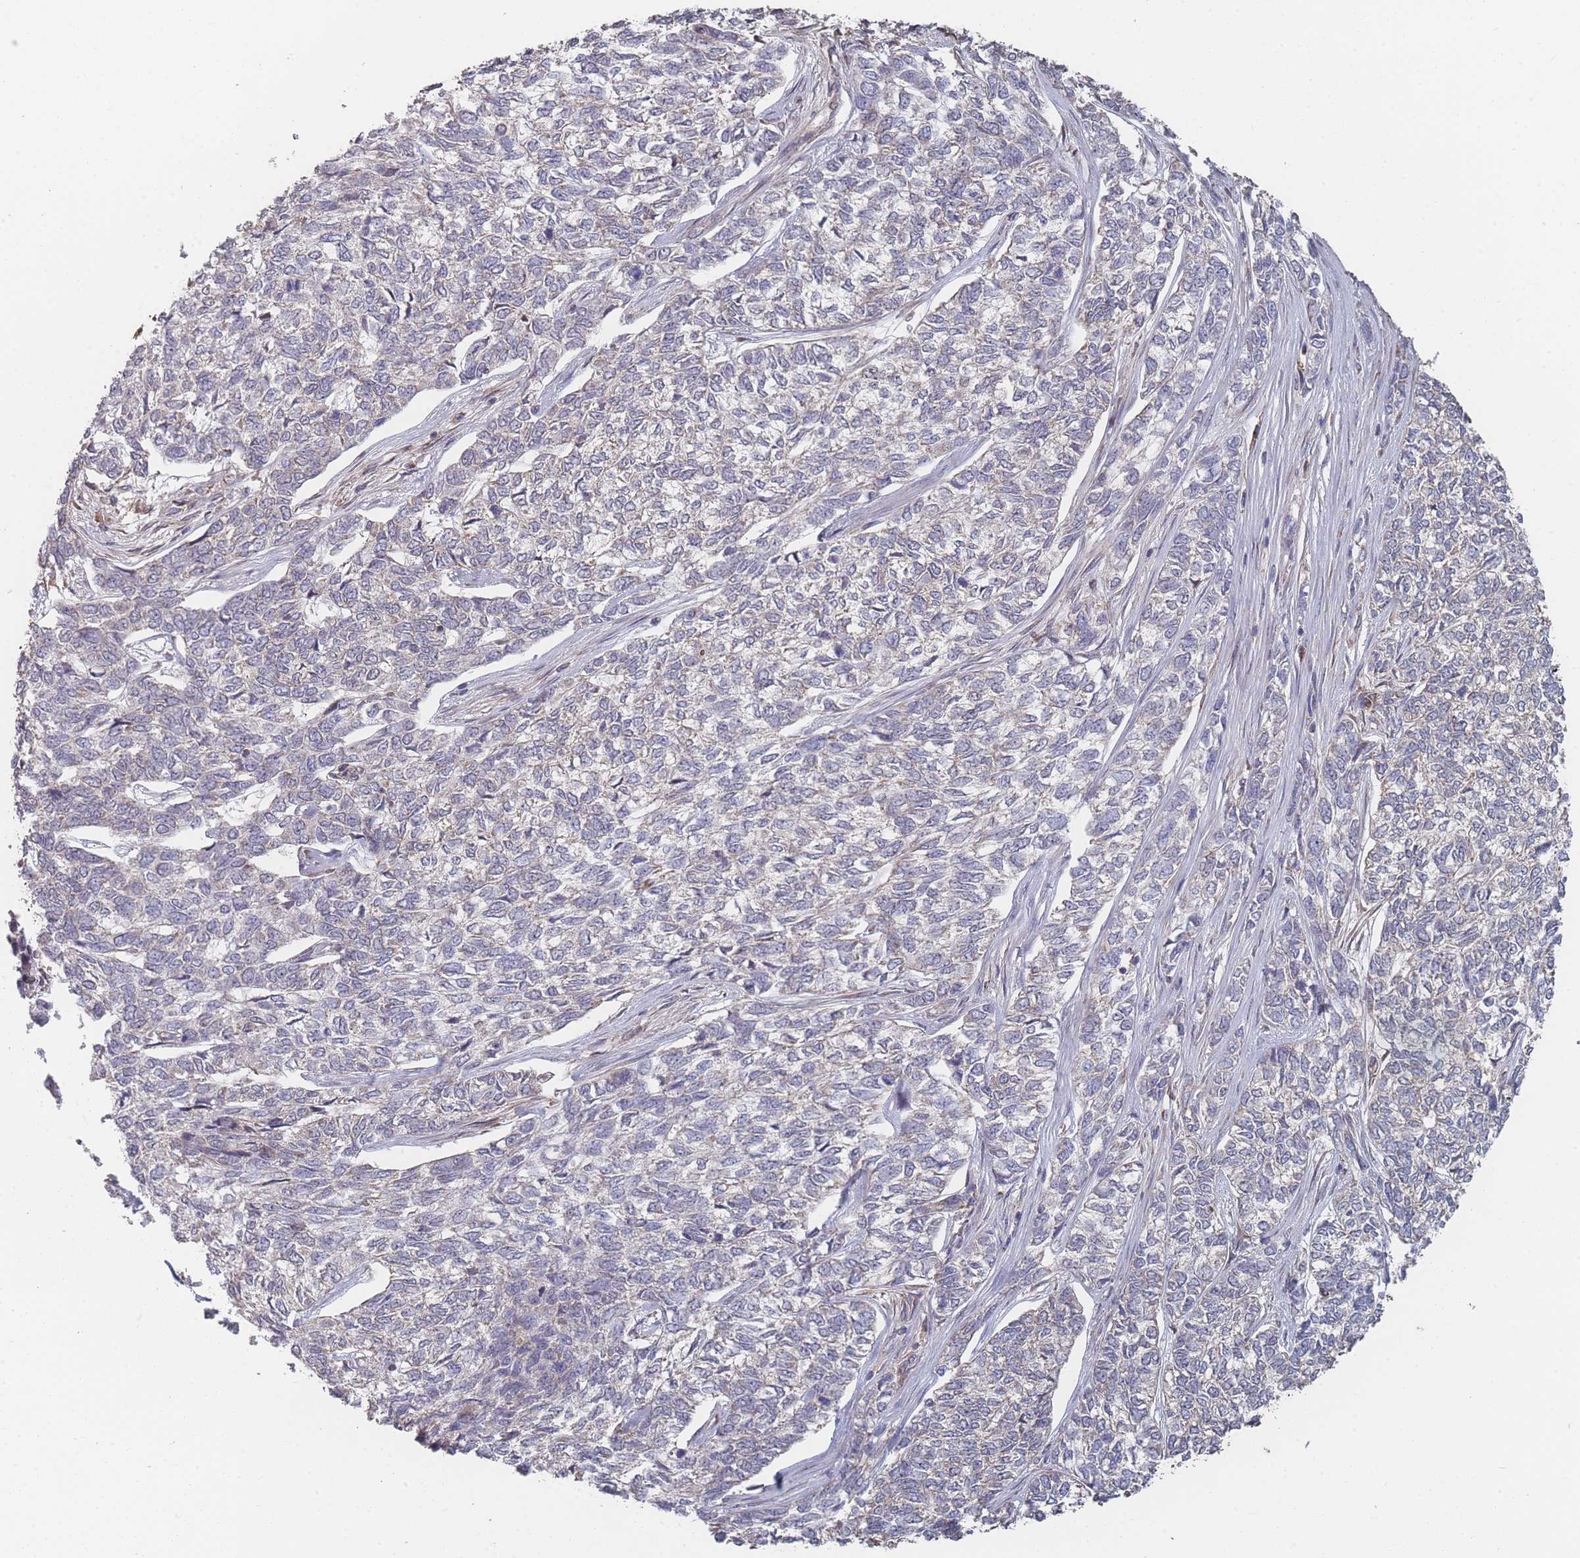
{"staining": {"intensity": "negative", "quantity": "none", "location": "none"}, "tissue": "skin cancer", "cell_type": "Tumor cells", "image_type": "cancer", "snomed": [{"axis": "morphology", "description": "Basal cell carcinoma"}, {"axis": "topography", "description": "Skin"}], "caption": "High power microscopy micrograph of an immunohistochemistry histopathology image of skin basal cell carcinoma, revealing no significant positivity in tumor cells. Nuclei are stained in blue.", "gene": "PSMB3", "patient": {"sex": "female", "age": 65}}